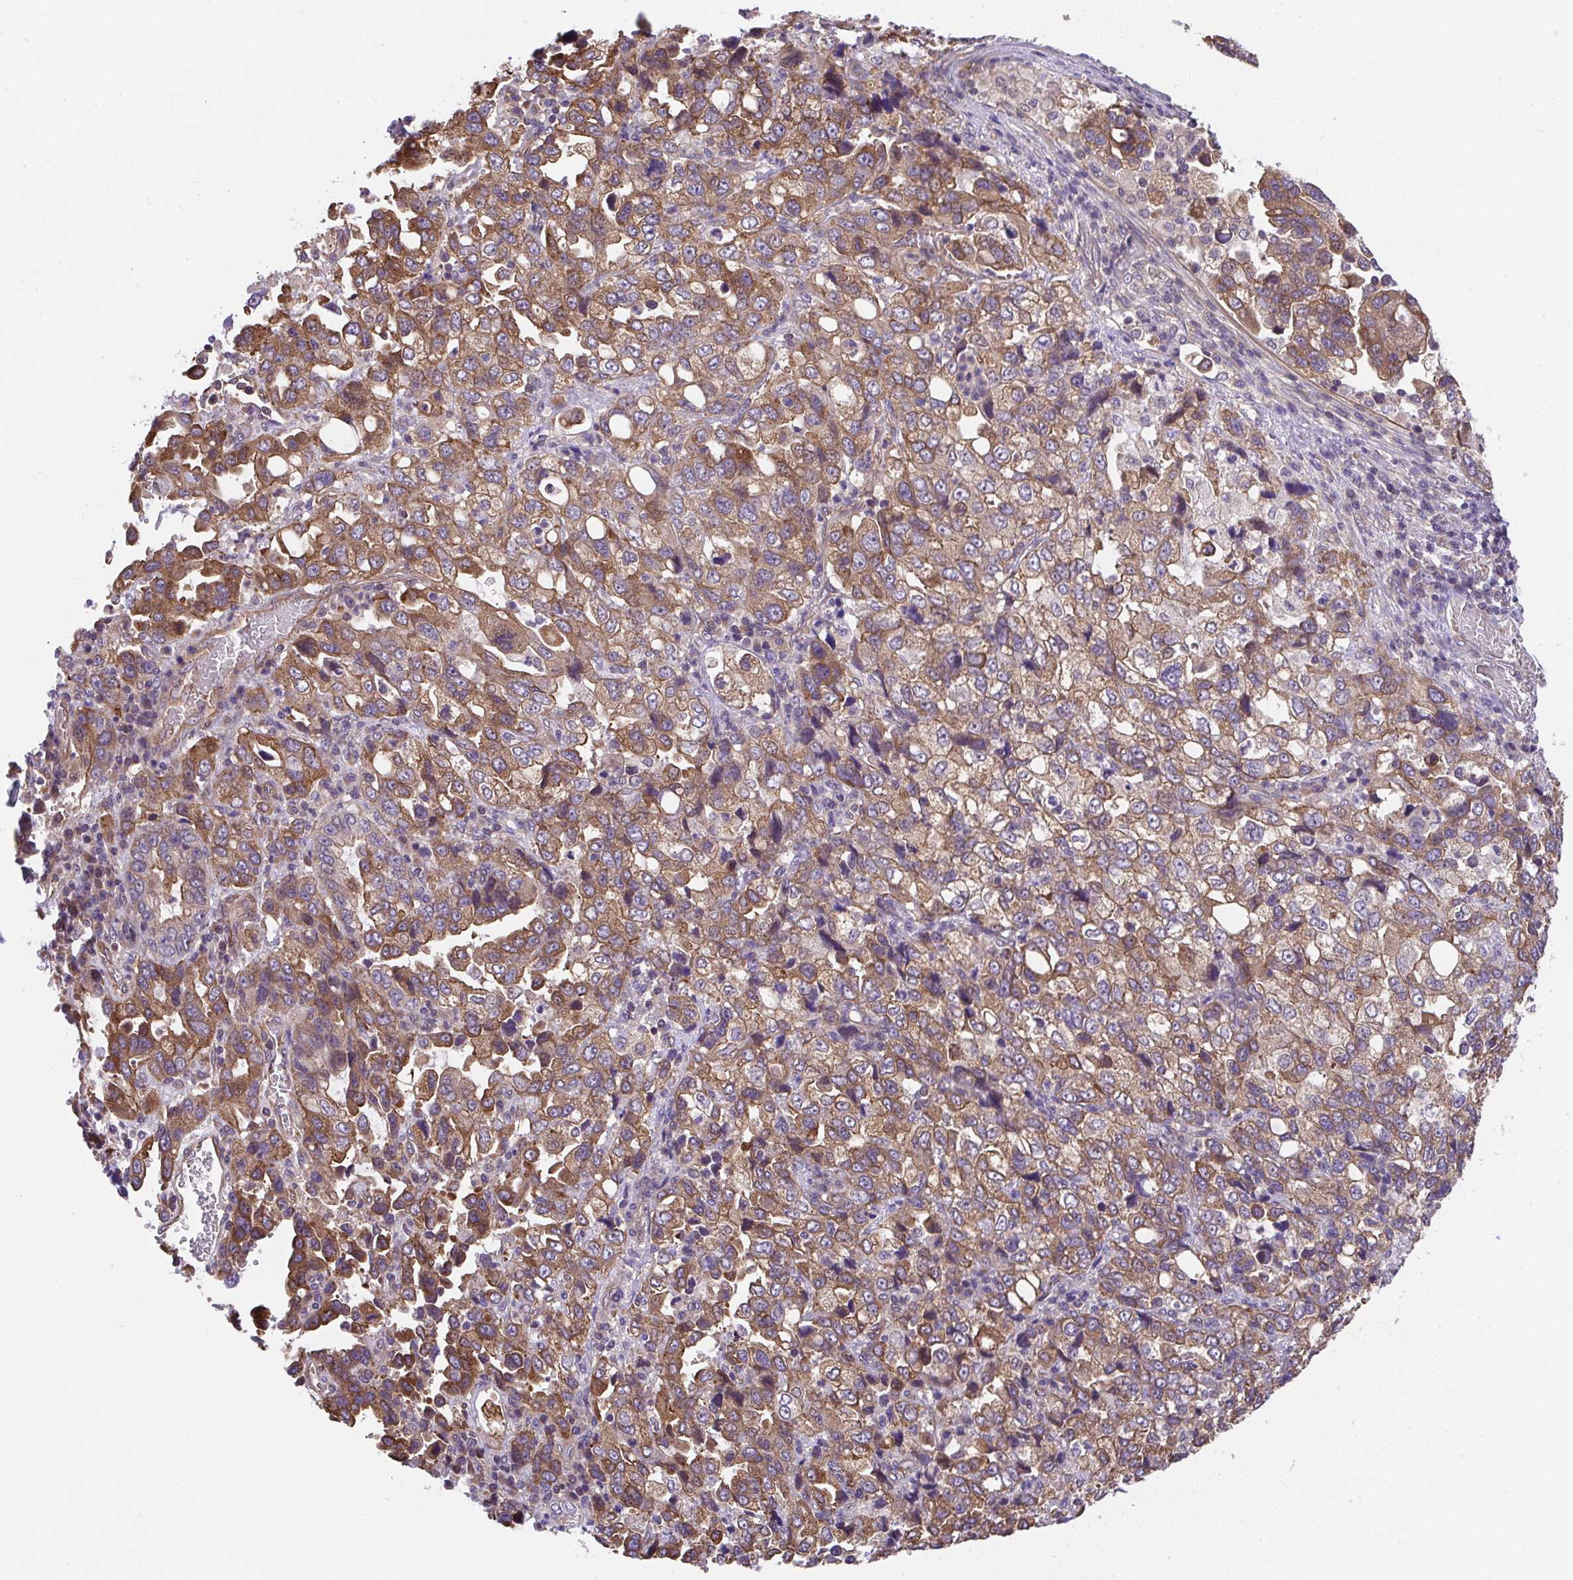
{"staining": {"intensity": "moderate", "quantity": ">75%", "location": "cytoplasmic/membranous"}, "tissue": "stomach cancer", "cell_type": "Tumor cells", "image_type": "cancer", "snomed": [{"axis": "morphology", "description": "Adenocarcinoma, NOS"}, {"axis": "topography", "description": "Stomach, upper"}], "caption": "A medium amount of moderate cytoplasmic/membranous staining is seen in approximately >75% of tumor cells in adenocarcinoma (stomach) tissue.", "gene": "ZNF696", "patient": {"sex": "female", "age": 81}}